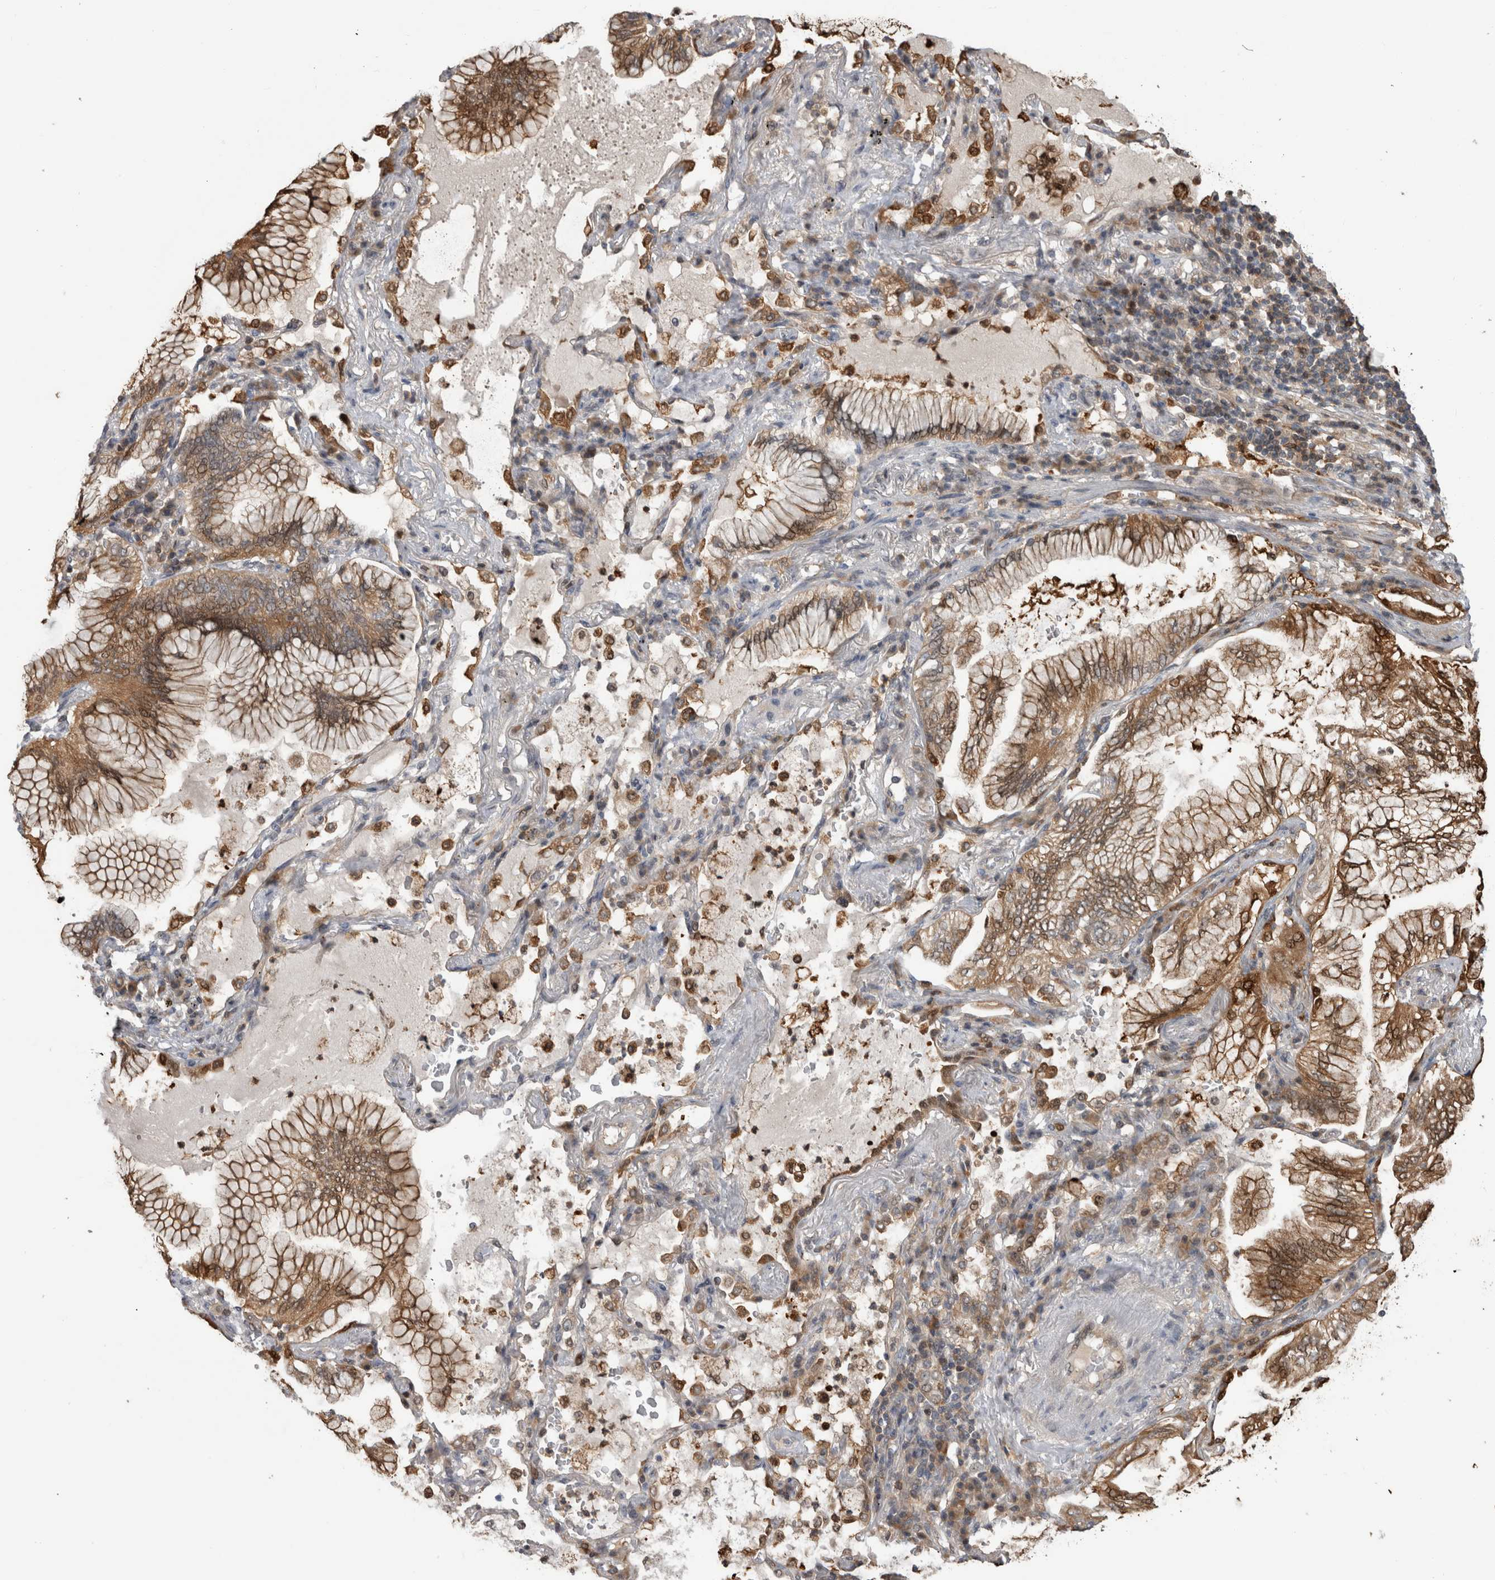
{"staining": {"intensity": "moderate", "quantity": ">75%", "location": "cytoplasmic/membranous,nuclear"}, "tissue": "lung cancer", "cell_type": "Tumor cells", "image_type": "cancer", "snomed": [{"axis": "morphology", "description": "Adenocarcinoma, NOS"}, {"axis": "topography", "description": "Lung"}], "caption": "This photomicrograph demonstrates lung cancer (adenocarcinoma) stained with immunohistochemistry (IHC) to label a protein in brown. The cytoplasmic/membranous and nuclear of tumor cells show moderate positivity for the protein. Nuclei are counter-stained blue.", "gene": "USH1G", "patient": {"sex": "female", "age": 70}}